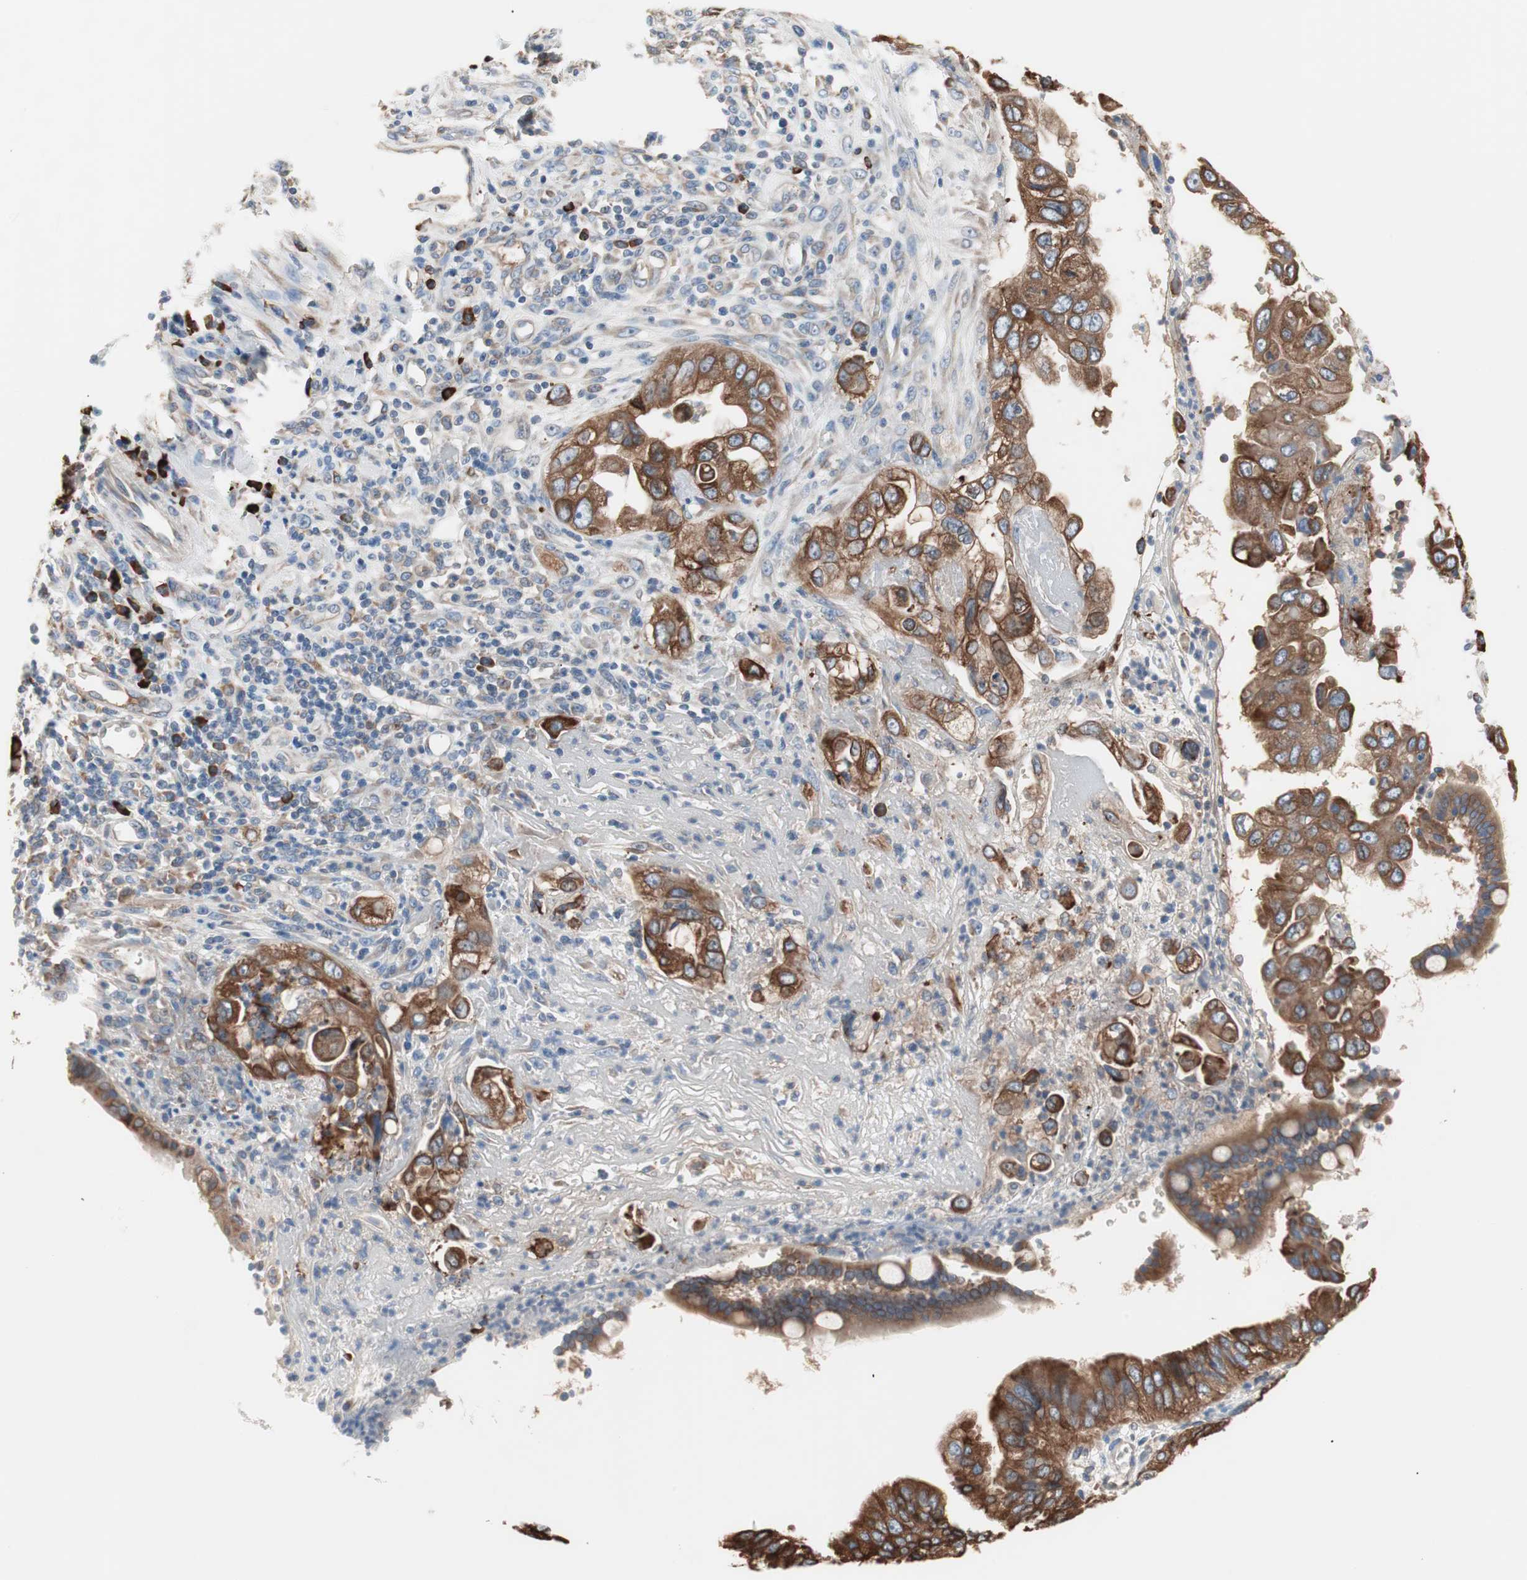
{"staining": {"intensity": "moderate", "quantity": ">75%", "location": "cytoplasmic/membranous"}, "tissue": "pancreatic cancer", "cell_type": "Tumor cells", "image_type": "cancer", "snomed": [{"axis": "morphology", "description": "Normal tissue, NOS"}, {"axis": "topography", "description": "Lymph node"}], "caption": "Immunohistochemical staining of pancreatic cancer reveals moderate cytoplasmic/membranous protein positivity in approximately >75% of tumor cells.", "gene": "SLC27A4", "patient": {"sex": "male", "age": 50}}